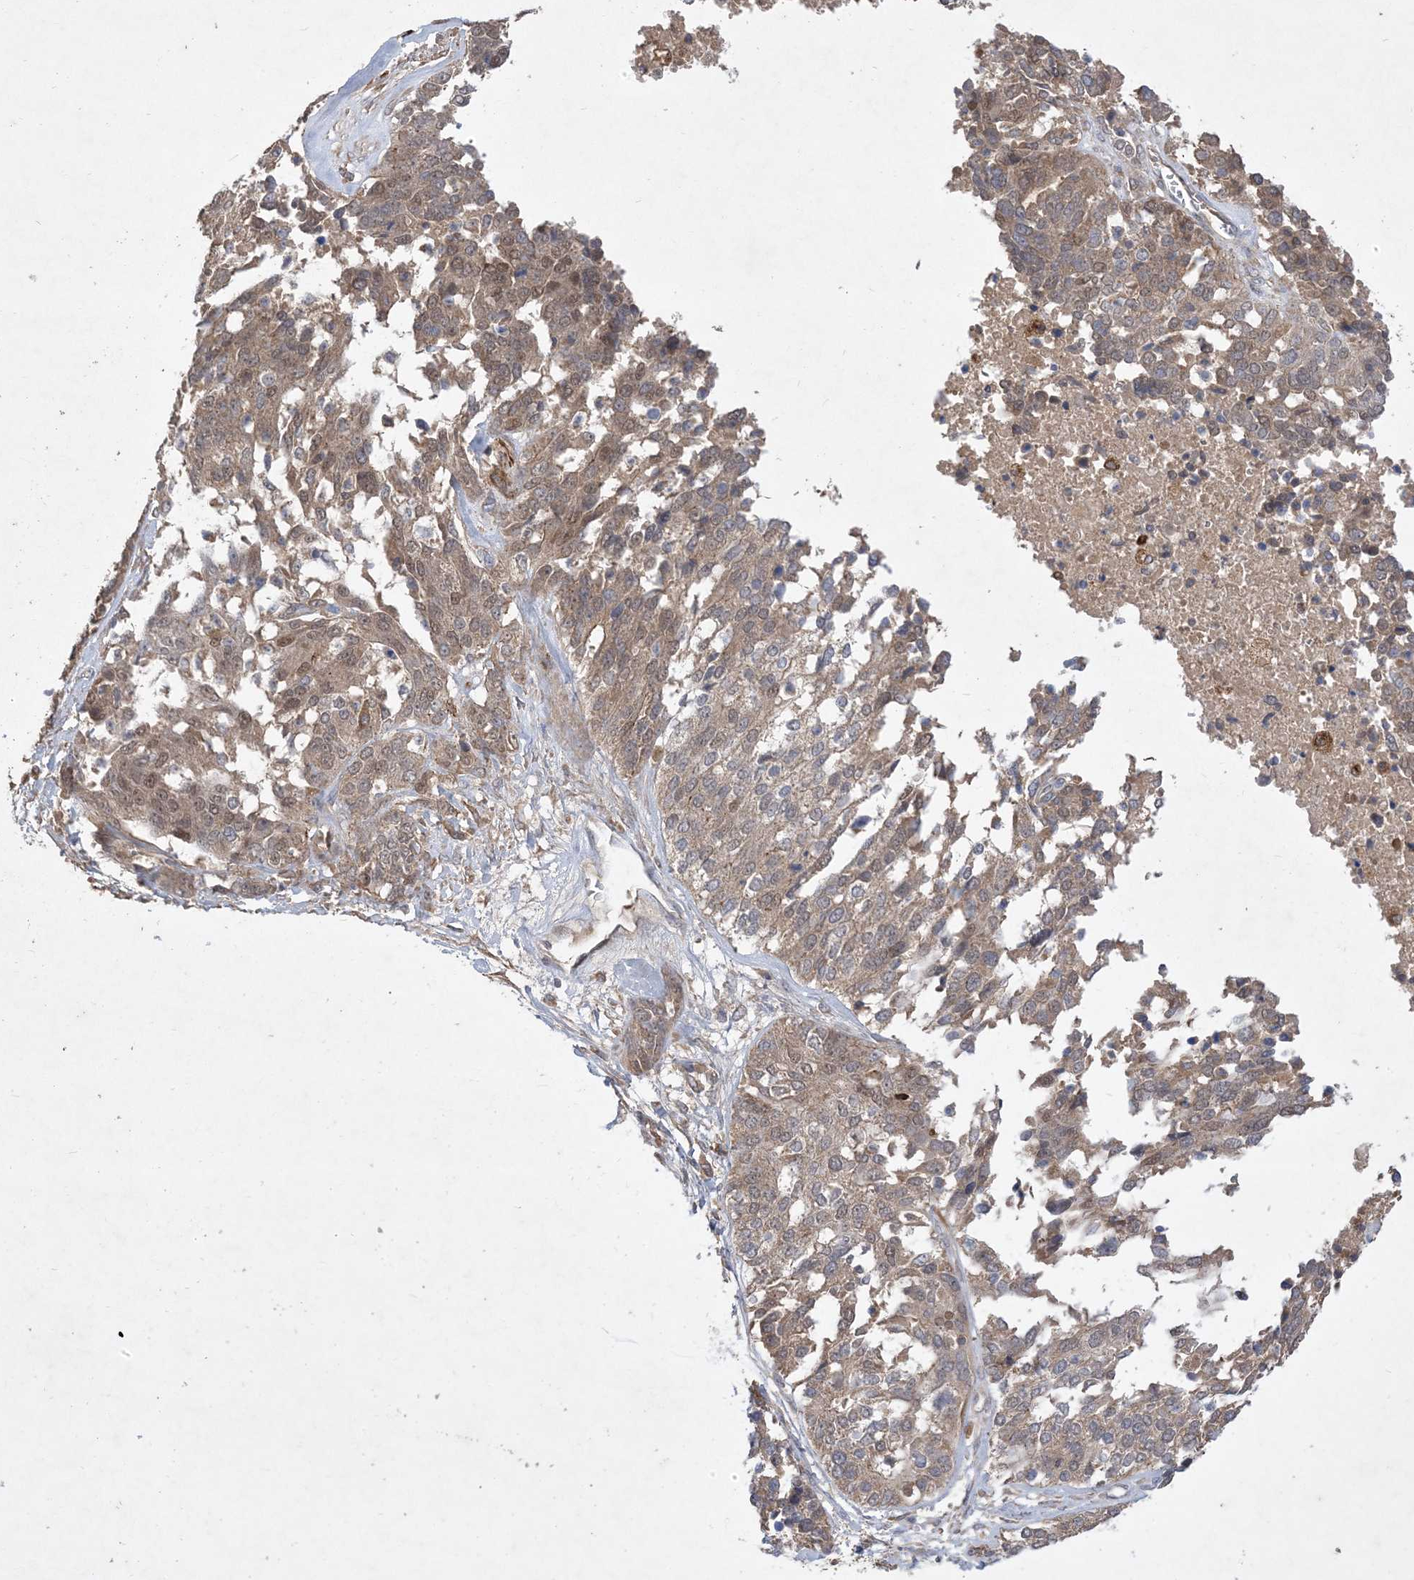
{"staining": {"intensity": "moderate", "quantity": ">75%", "location": "cytoplasmic/membranous"}, "tissue": "ovarian cancer", "cell_type": "Tumor cells", "image_type": "cancer", "snomed": [{"axis": "morphology", "description": "Cystadenocarcinoma, serous, NOS"}, {"axis": "topography", "description": "Ovary"}], "caption": "This is an image of immunohistochemistry staining of serous cystadenocarcinoma (ovarian), which shows moderate positivity in the cytoplasmic/membranous of tumor cells.", "gene": "MASP2", "patient": {"sex": "female", "age": 44}}